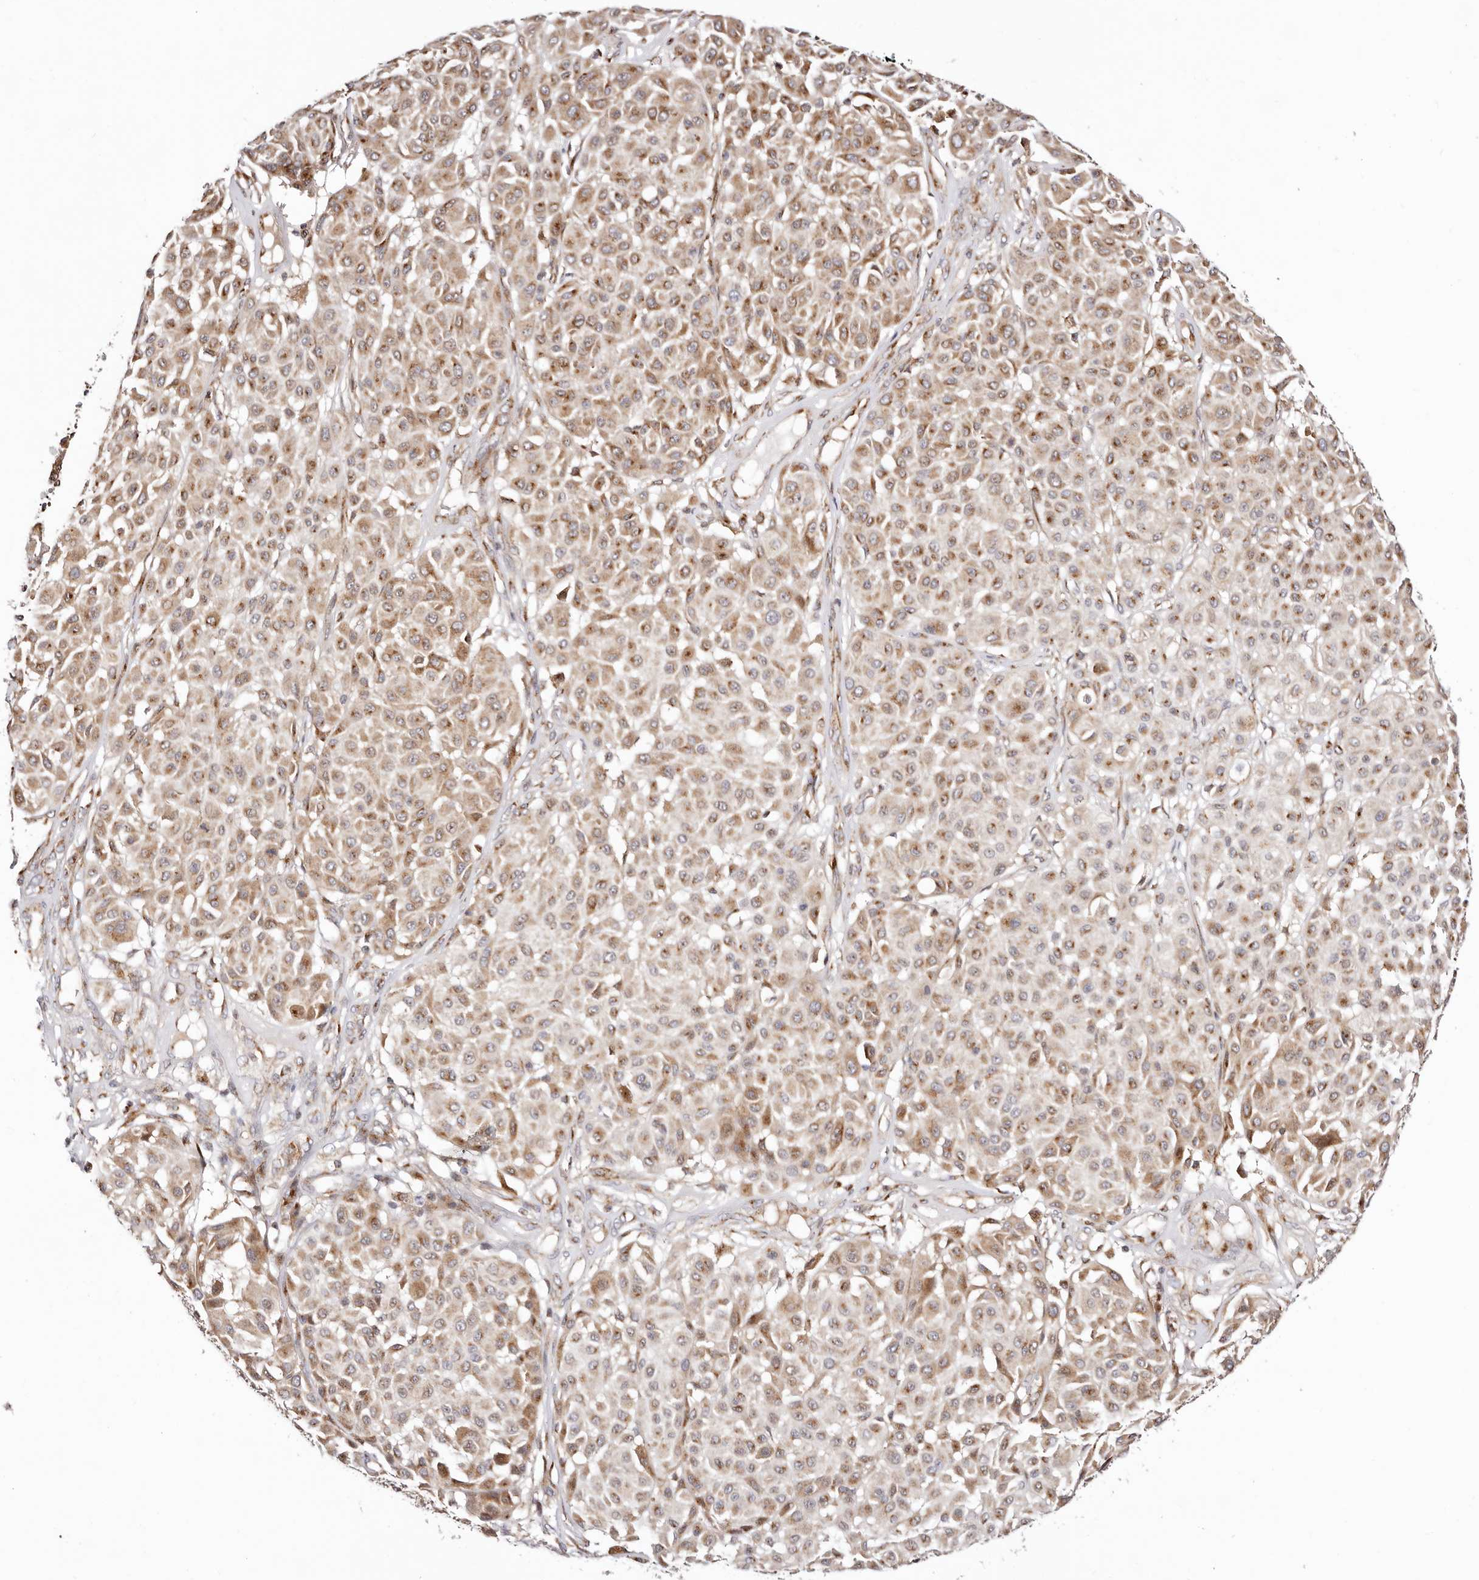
{"staining": {"intensity": "strong", "quantity": ">75%", "location": "cytoplasmic/membranous"}, "tissue": "melanoma", "cell_type": "Tumor cells", "image_type": "cancer", "snomed": [{"axis": "morphology", "description": "Malignant melanoma, Metastatic site"}, {"axis": "topography", "description": "Soft tissue"}], "caption": "Tumor cells show high levels of strong cytoplasmic/membranous staining in approximately >75% of cells in human melanoma.", "gene": "MAPK6", "patient": {"sex": "male", "age": 41}}